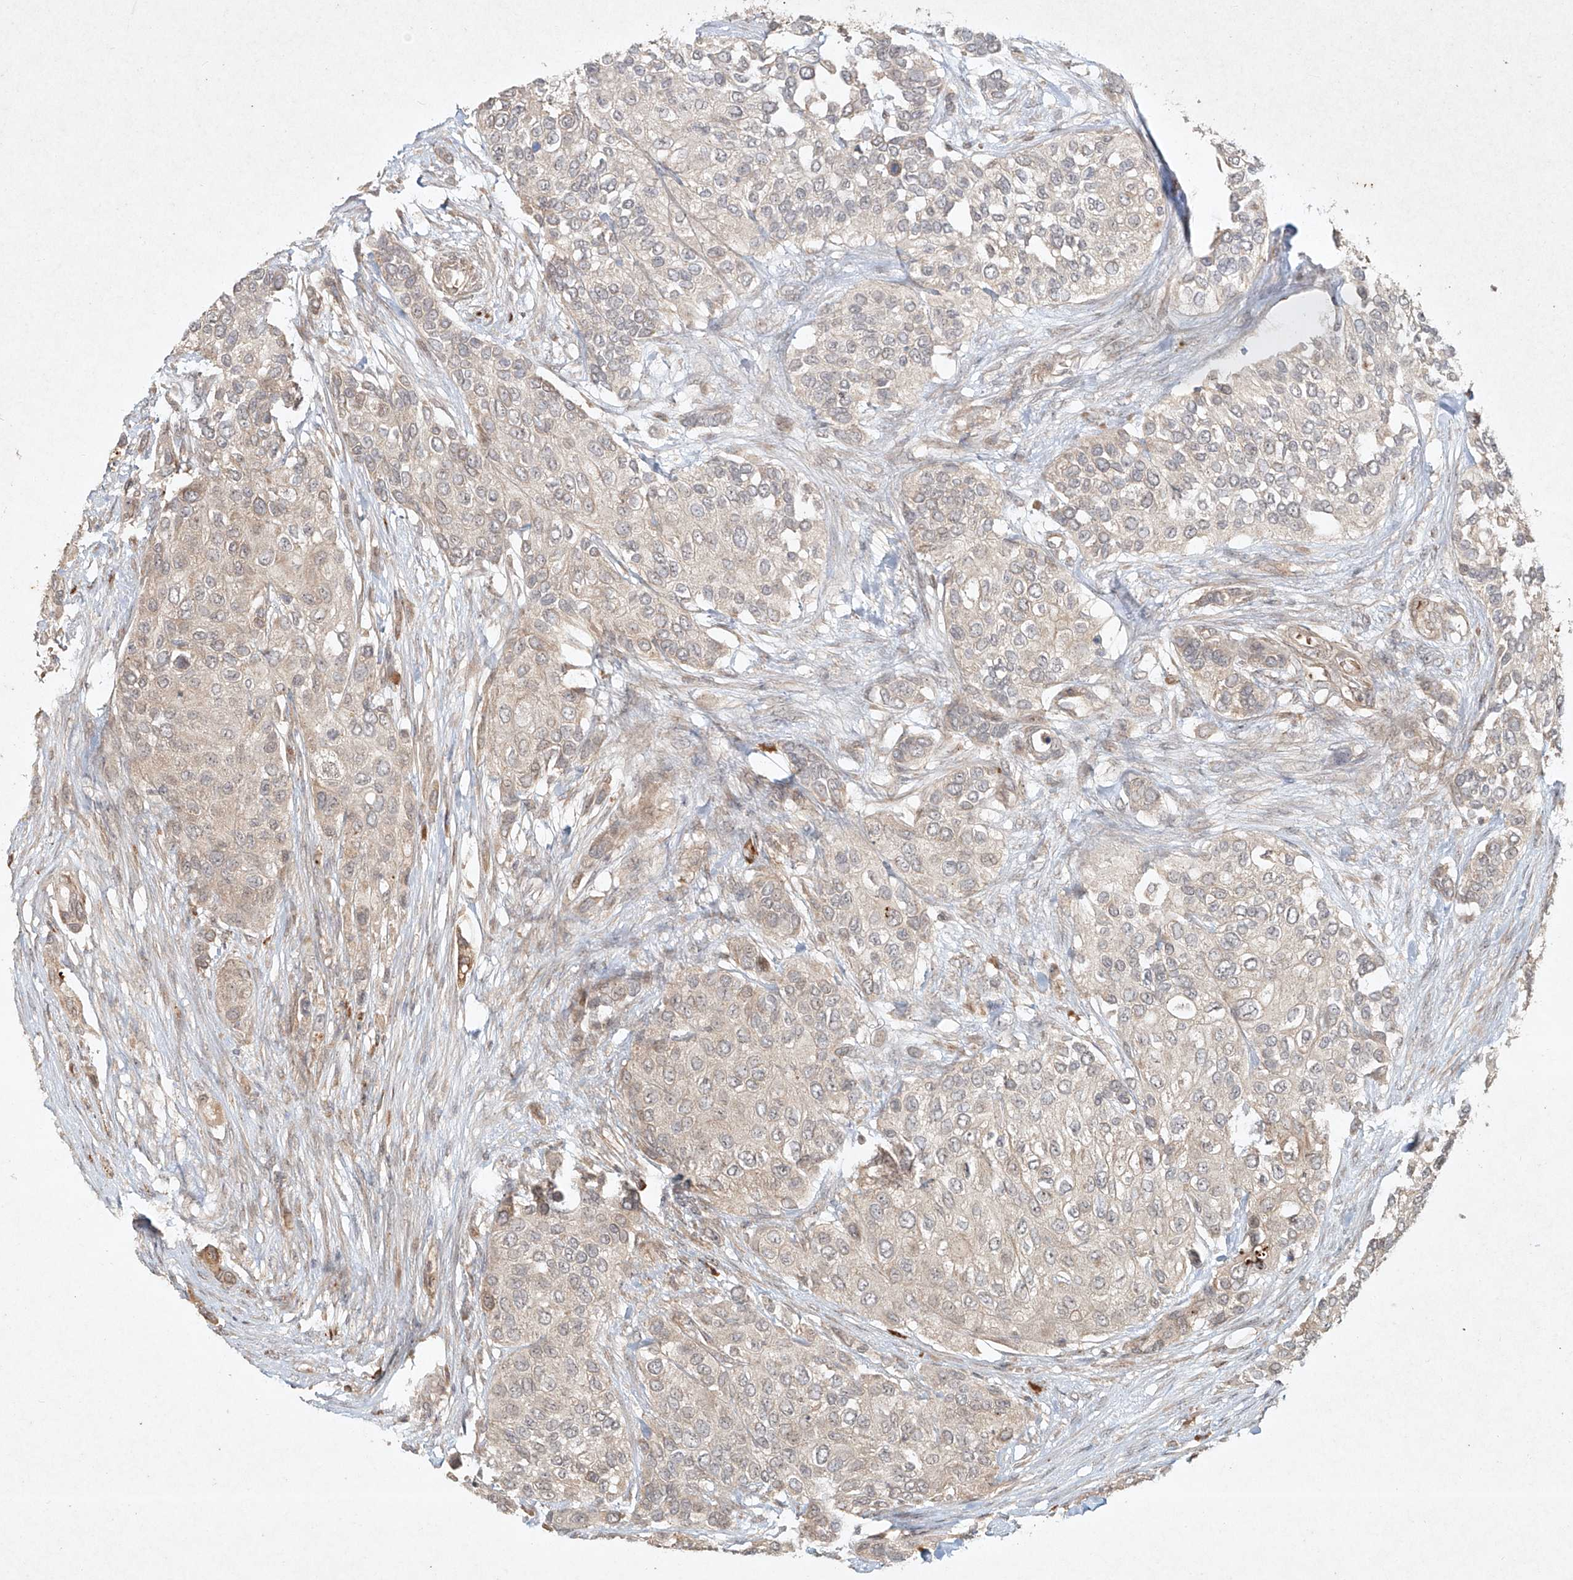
{"staining": {"intensity": "weak", "quantity": "<25%", "location": "cytoplasmic/membranous"}, "tissue": "urothelial cancer", "cell_type": "Tumor cells", "image_type": "cancer", "snomed": [{"axis": "morphology", "description": "Urothelial carcinoma, High grade"}, {"axis": "topography", "description": "Urinary bladder"}], "caption": "Immunohistochemistry histopathology image of urothelial carcinoma (high-grade) stained for a protein (brown), which demonstrates no expression in tumor cells.", "gene": "CYYR1", "patient": {"sex": "female", "age": 56}}